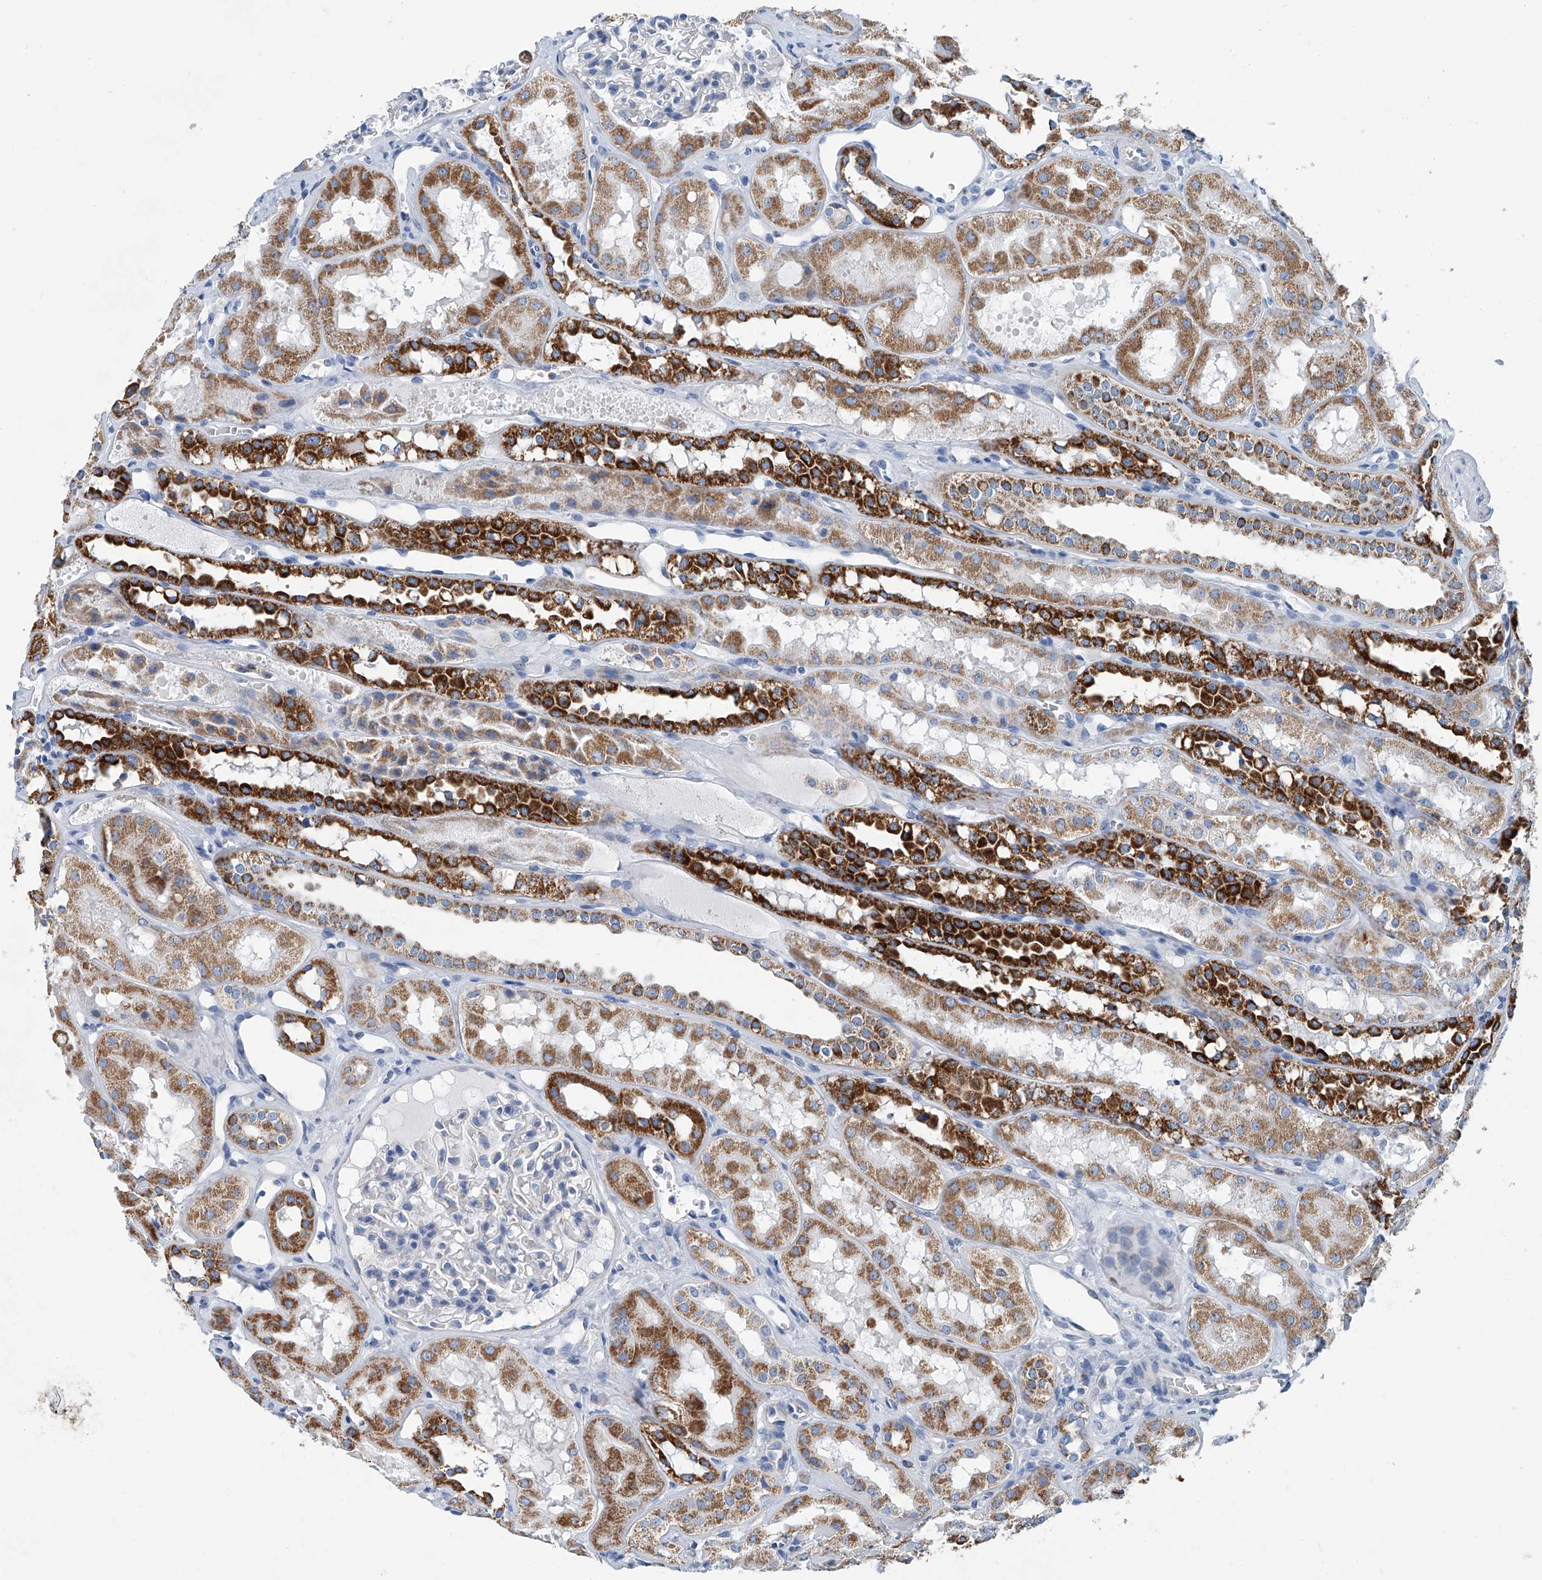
{"staining": {"intensity": "negative", "quantity": "none", "location": "none"}, "tissue": "kidney", "cell_type": "Cells in glomeruli", "image_type": "normal", "snomed": [{"axis": "morphology", "description": "Normal tissue, NOS"}, {"axis": "topography", "description": "Kidney"}], "caption": "An image of human kidney is negative for staining in cells in glomeruli. The staining is performed using DAB (3,3'-diaminobenzidine) brown chromogen with nuclei counter-stained in using hematoxylin.", "gene": "MT", "patient": {"sex": "male", "age": 16}}